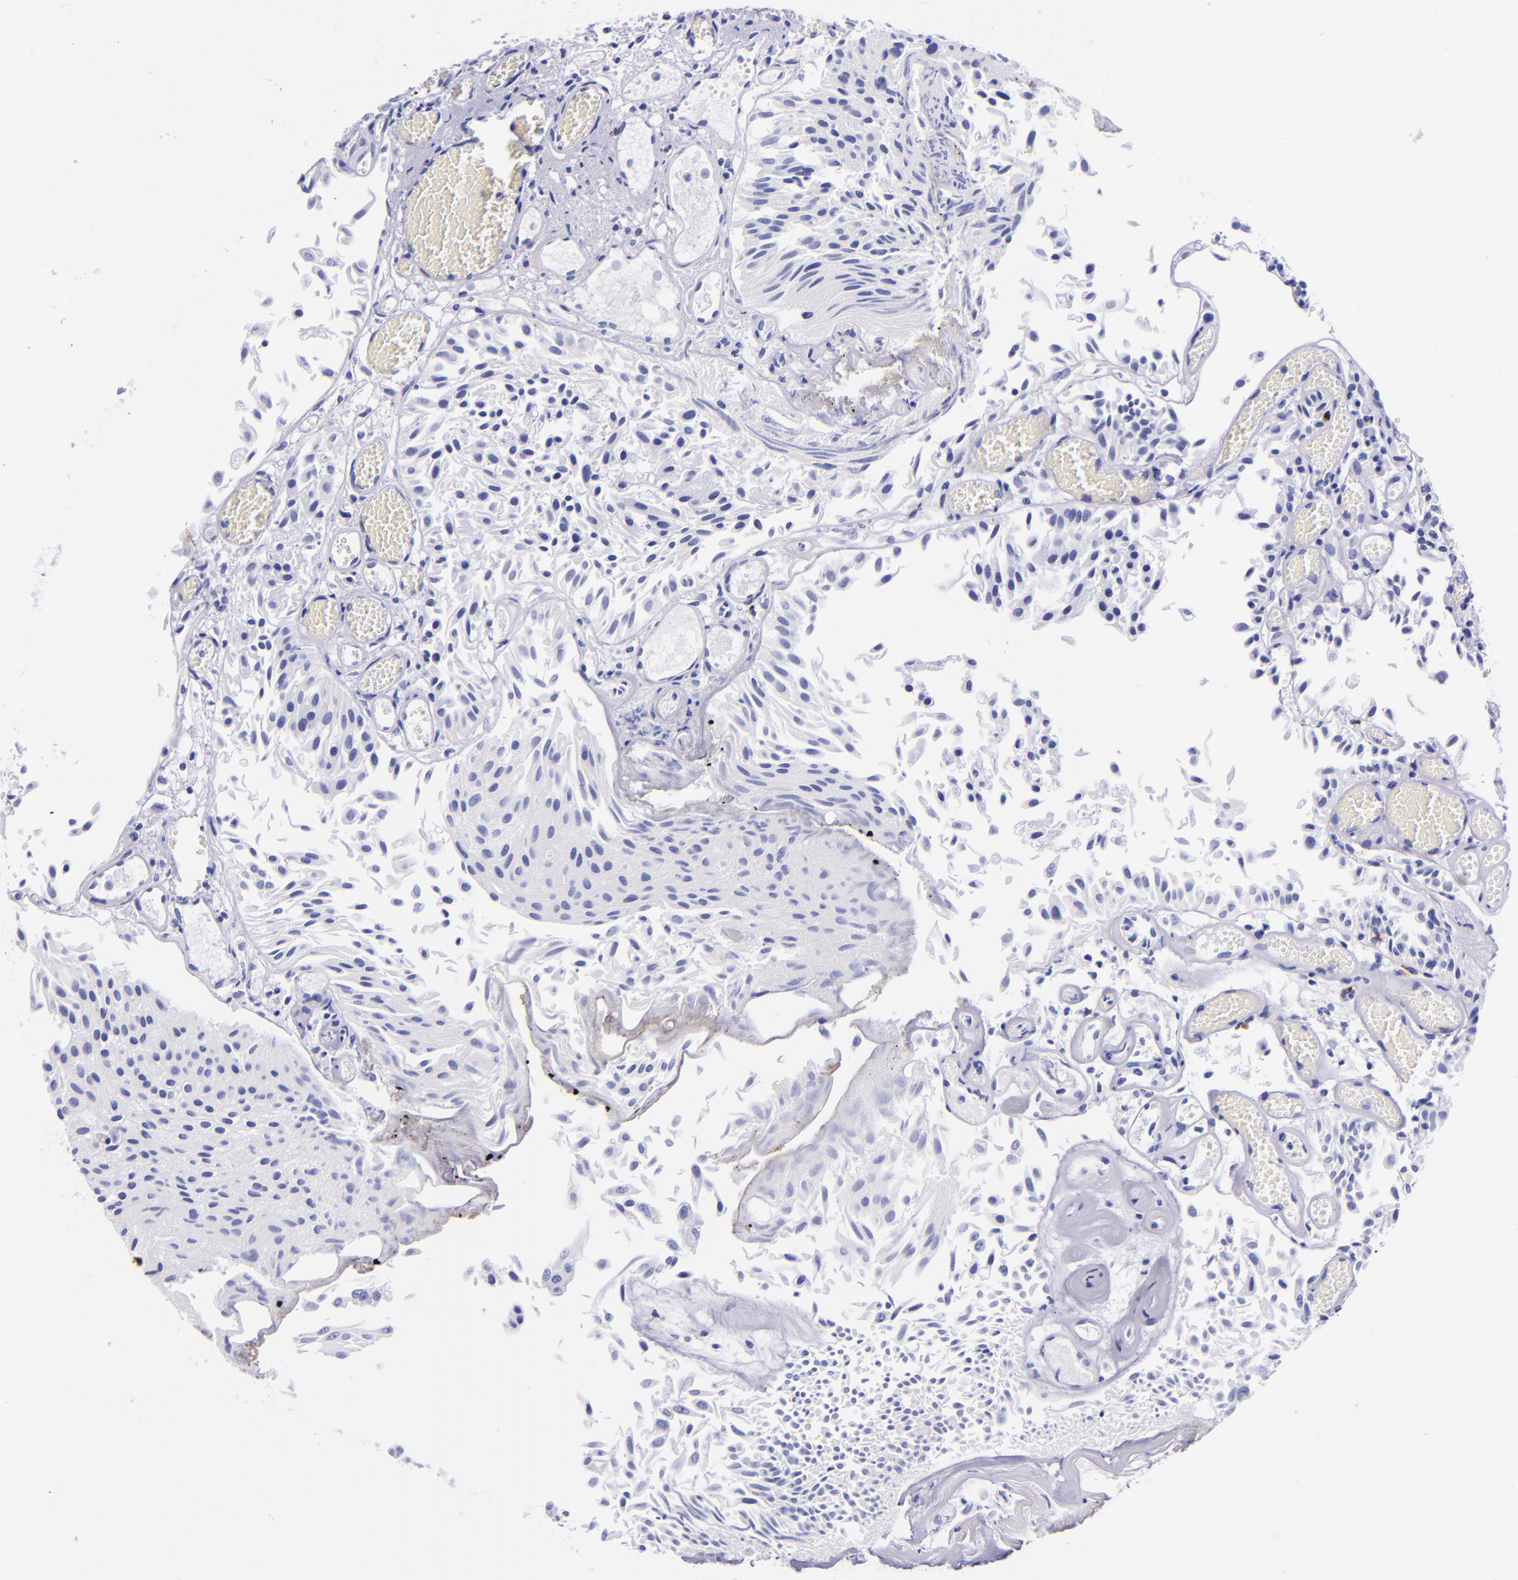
{"staining": {"intensity": "negative", "quantity": "none", "location": "none"}, "tissue": "urothelial cancer", "cell_type": "Tumor cells", "image_type": "cancer", "snomed": [{"axis": "morphology", "description": "Urothelial carcinoma, Low grade"}, {"axis": "topography", "description": "Urinary bladder"}], "caption": "Immunohistochemistry micrograph of urothelial cancer stained for a protein (brown), which reveals no expression in tumor cells.", "gene": "LAG3", "patient": {"sex": "male", "age": 86}}